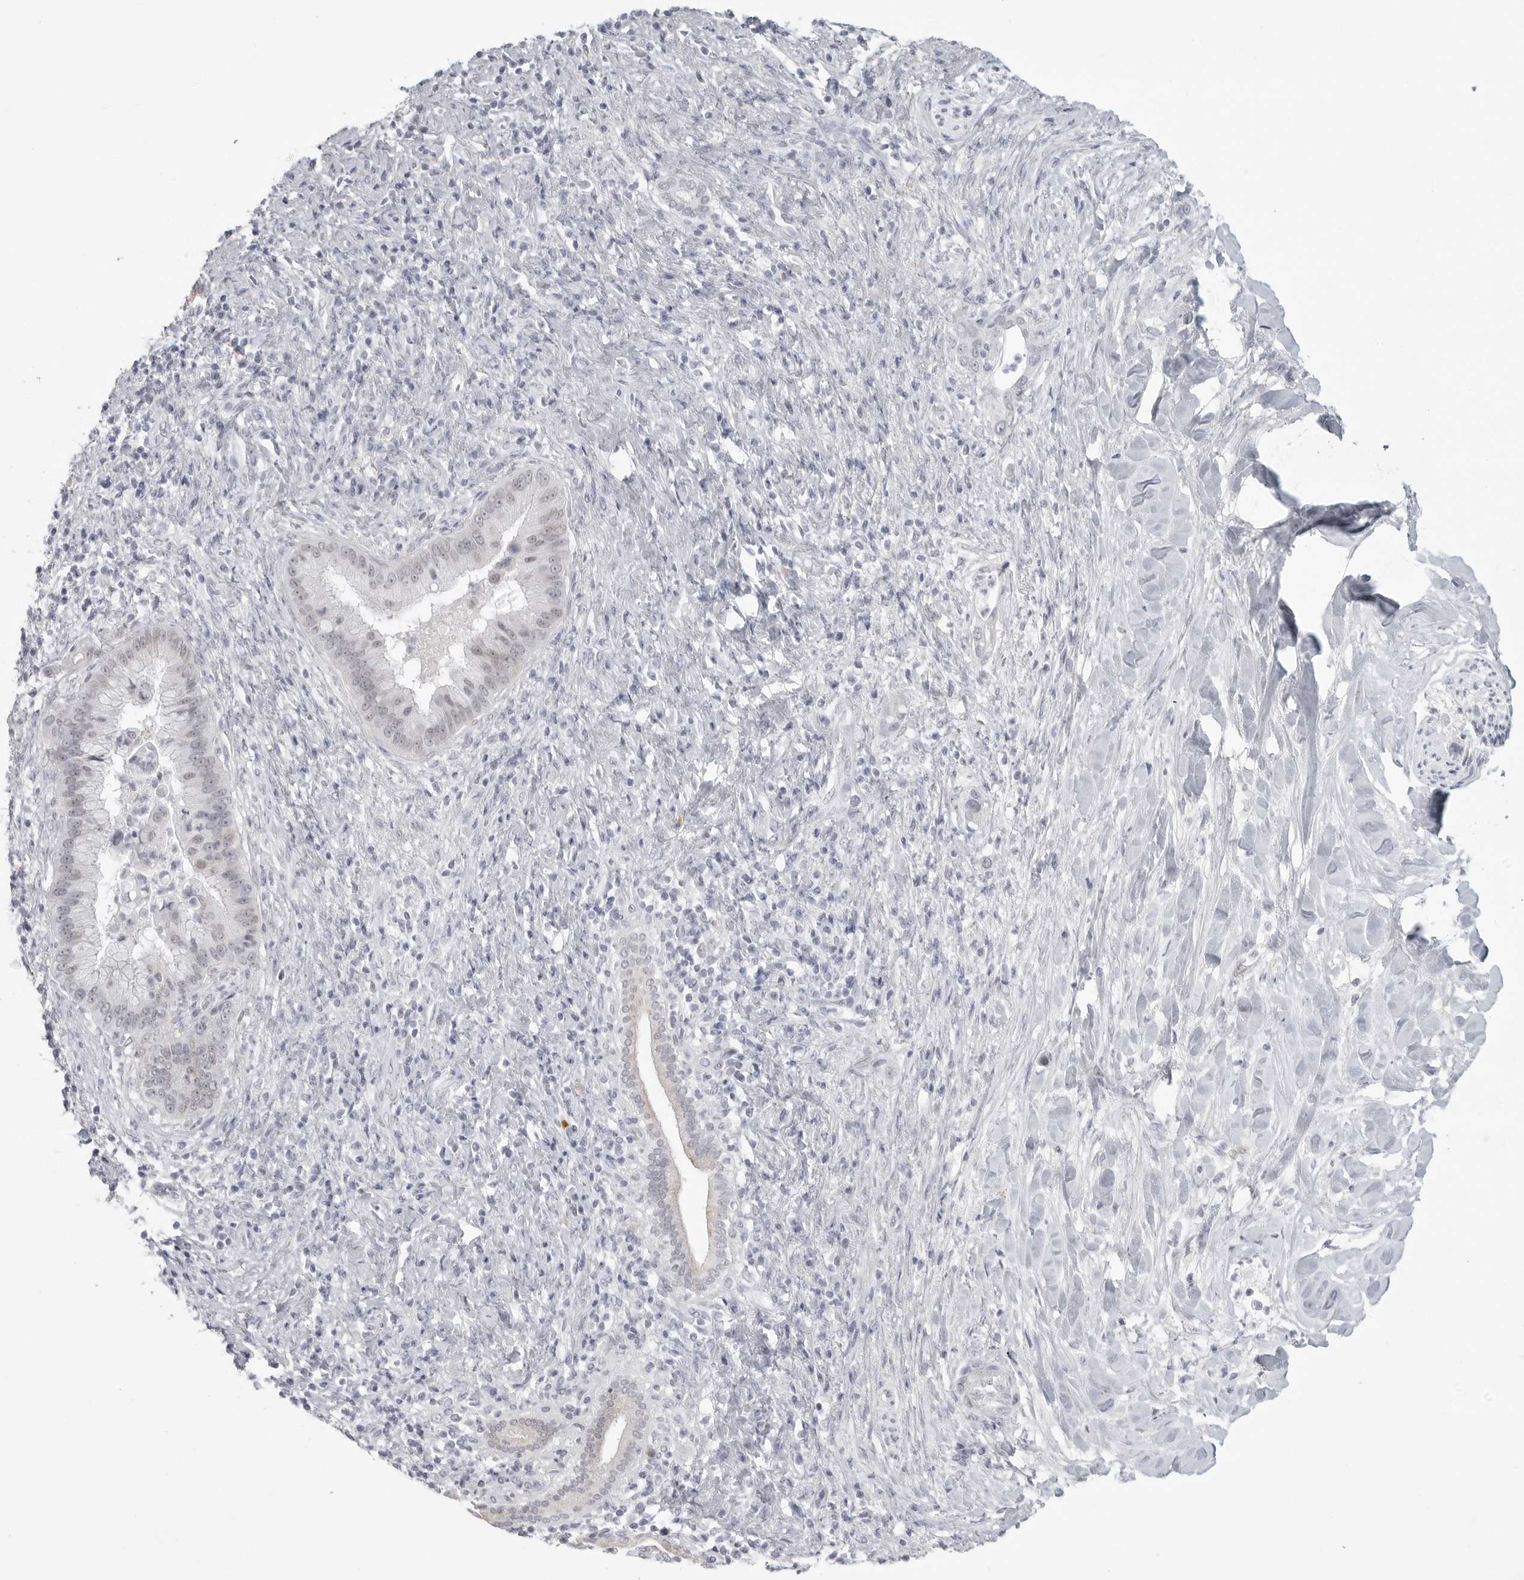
{"staining": {"intensity": "negative", "quantity": "none", "location": "none"}, "tissue": "liver cancer", "cell_type": "Tumor cells", "image_type": "cancer", "snomed": [{"axis": "morphology", "description": "Cholangiocarcinoma"}, {"axis": "topography", "description": "Liver"}], "caption": "Human liver cancer stained for a protein using immunohistochemistry (IHC) exhibits no positivity in tumor cells.", "gene": "TCTN3", "patient": {"sex": "female", "age": 54}}